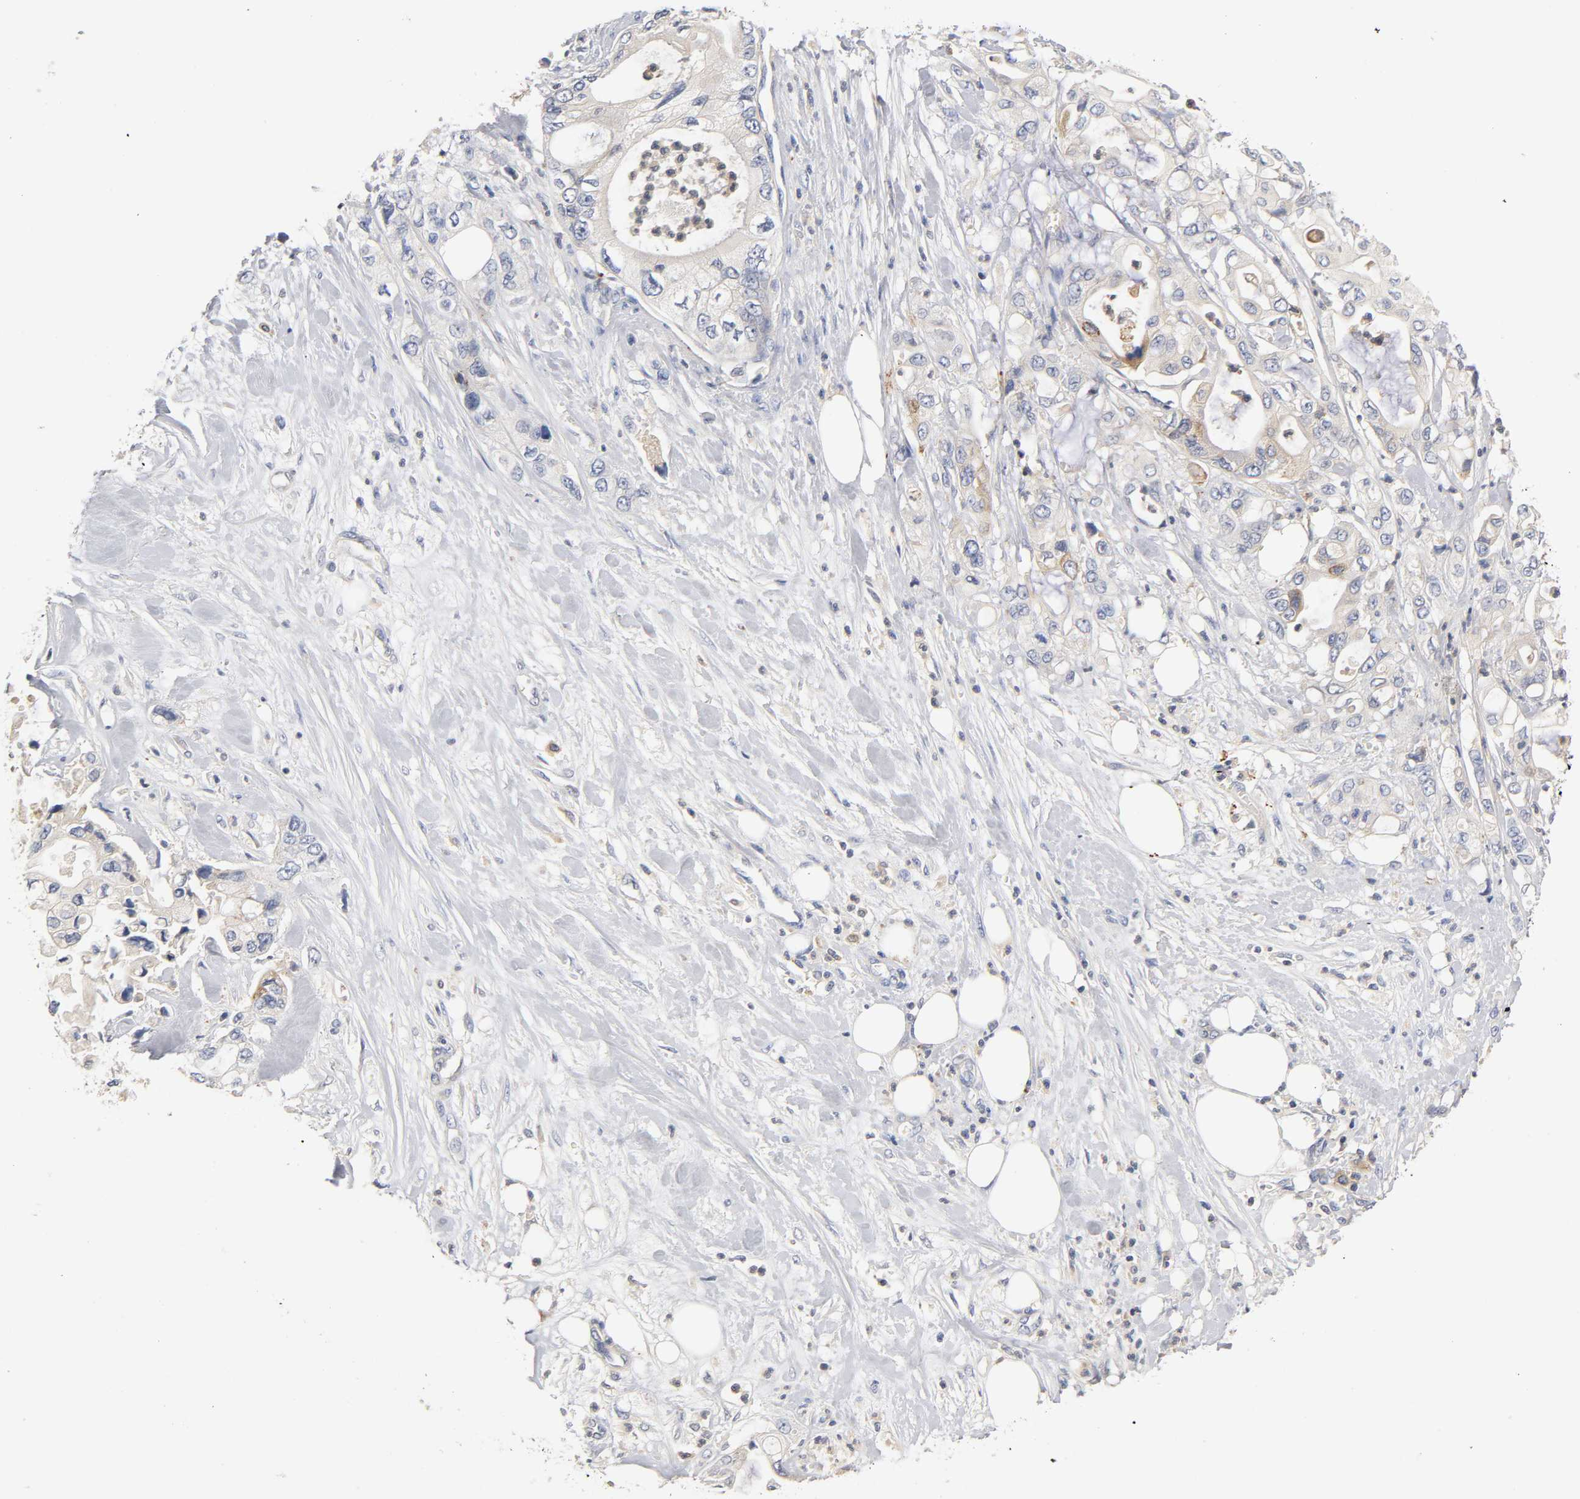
{"staining": {"intensity": "negative", "quantity": "none", "location": "none"}, "tissue": "pancreatic cancer", "cell_type": "Tumor cells", "image_type": "cancer", "snomed": [{"axis": "morphology", "description": "Adenocarcinoma, NOS"}, {"axis": "topography", "description": "Pancreas"}], "caption": "There is no significant staining in tumor cells of pancreatic cancer.", "gene": "RHOA", "patient": {"sex": "male", "age": 70}}